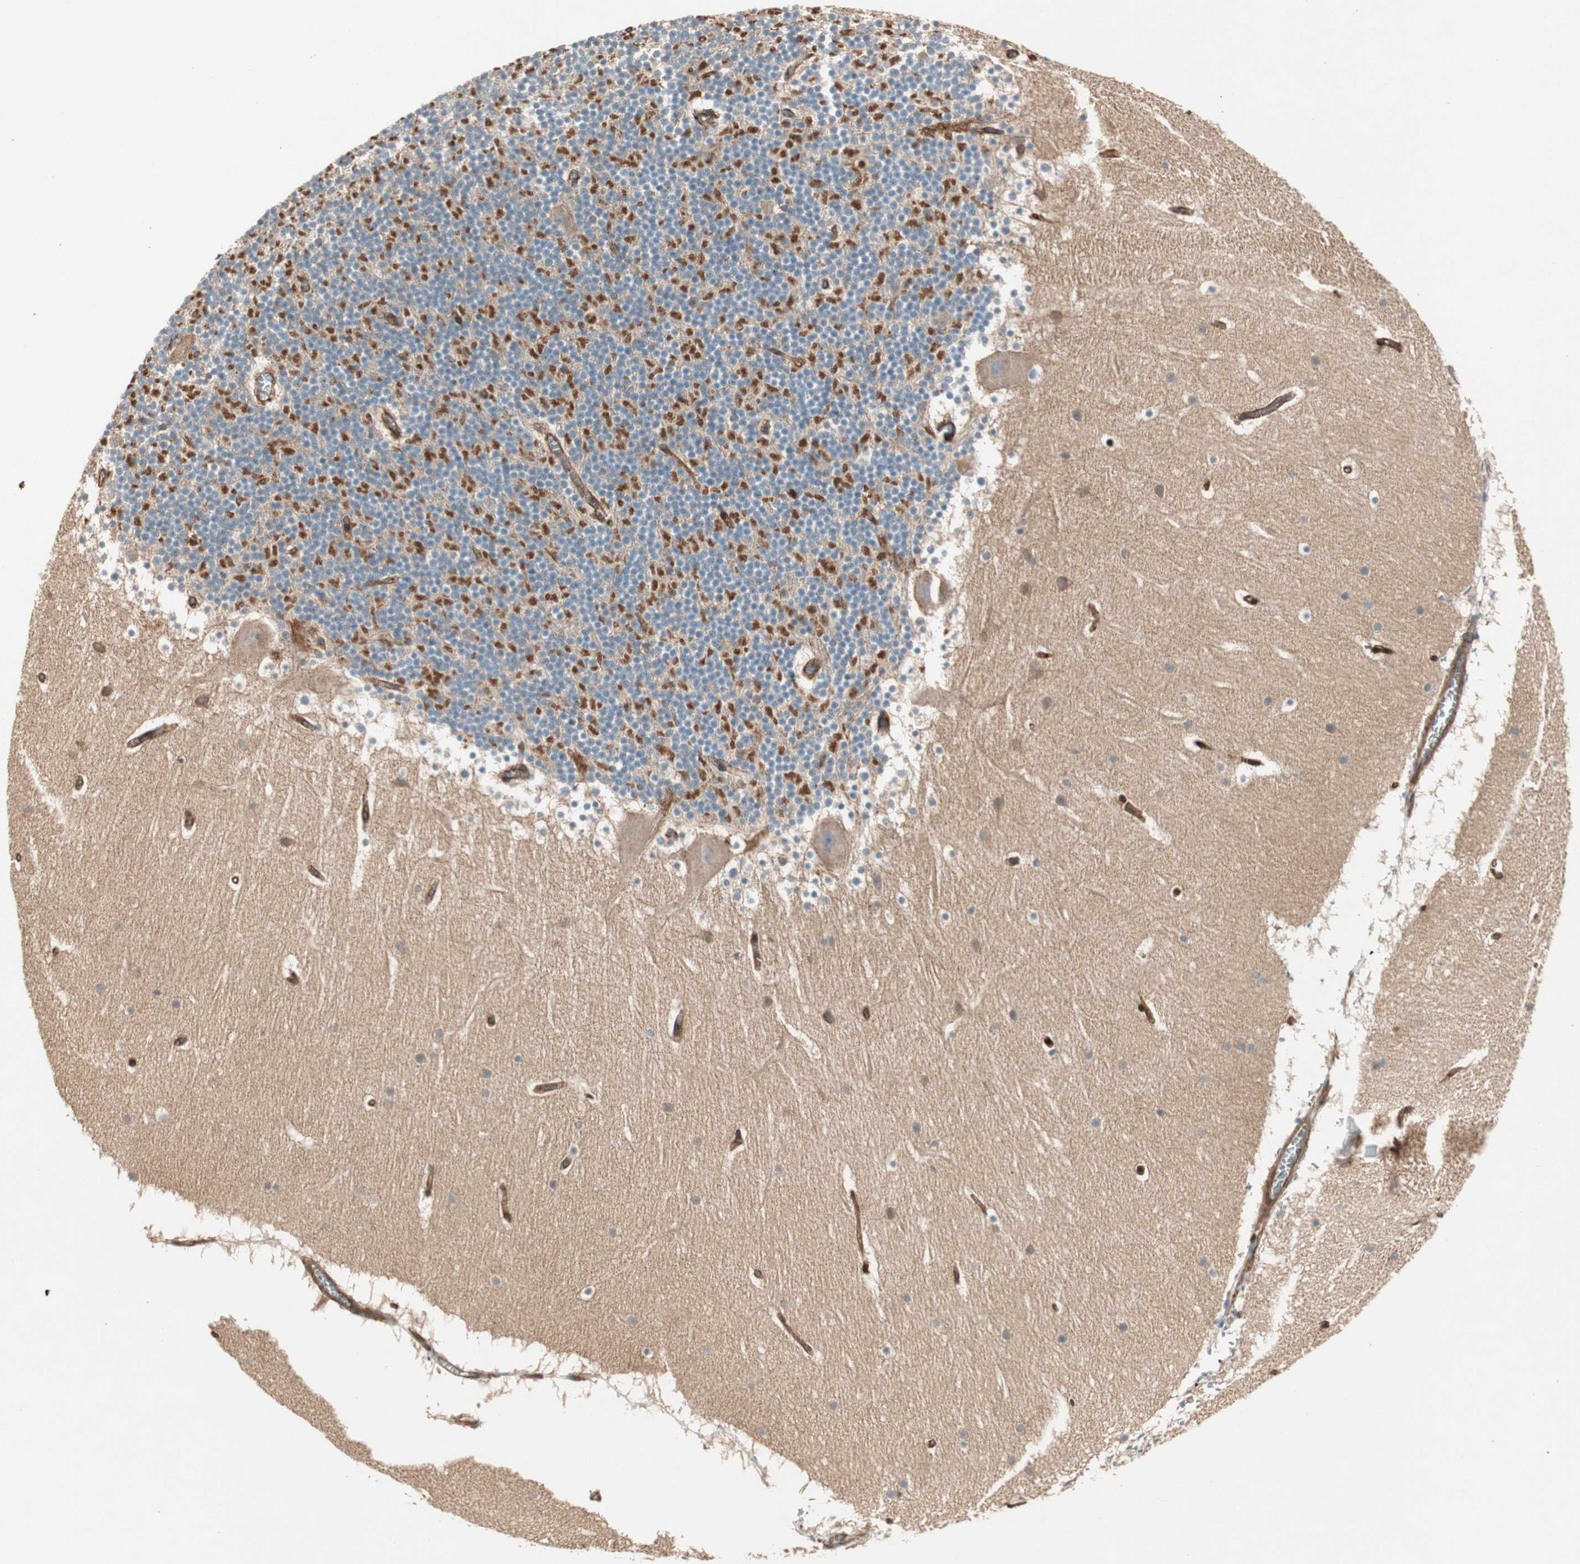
{"staining": {"intensity": "strong", "quantity": "<25%", "location": "cytoplasmic/membranous"}, "tissue": "cerebellum", "cell_type": "Cells in granular layer", "image_type": "normal", "snomed": [{"axis": "morphology", "description": "Normal tissue, NOS"}, {"axis": "topography", "description": "Cerebellum"}], "caption": "A photomicrograph of cerebellum stained for a protein reveals strong cytoplasmic/membranous brown staining in cells in granular layer. Immunohistochemistry stains the protein of interest in brown and the nuclei are stained blue.", "gene": "TCP11L1", "patient": {"sex": "male", "age": 45}}